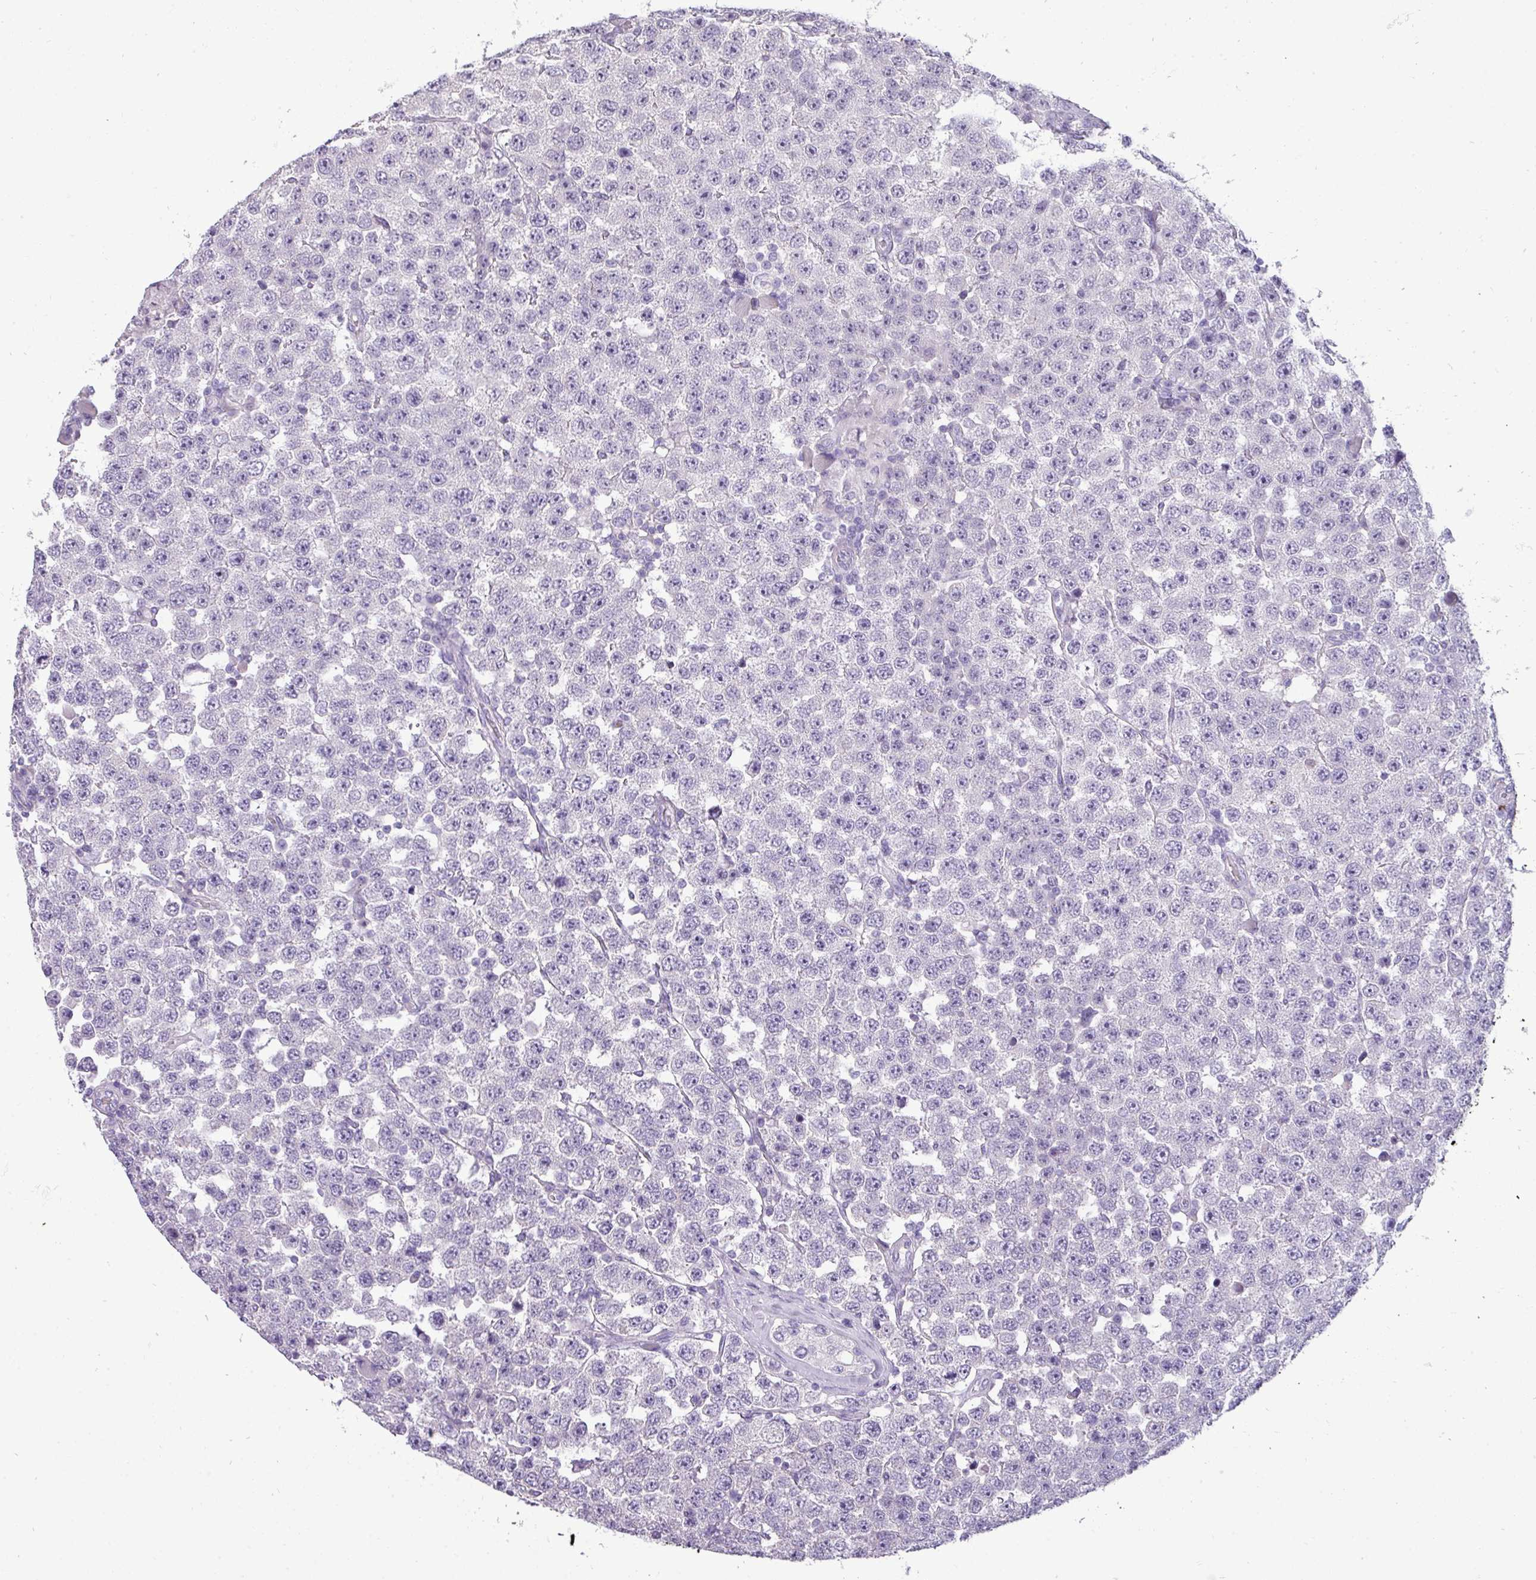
{"staining": {"intensity": "negative", "quantity": "none", "location": "none"}, "tissue": "testis cancer", "cell_type": "Tumor cells", "image_type": "cancer", "snomed": [{"axis": "morphology", "description": "Seminoma, NOS"}, {"axis": "topography", "description": "Testis"}], "caption": "This is an IHC histopathology image of human testis cancer. There is no positivity in tumor cells.", "gene": "TRIM39", "patient": {"sex": "male", "age": 28}}